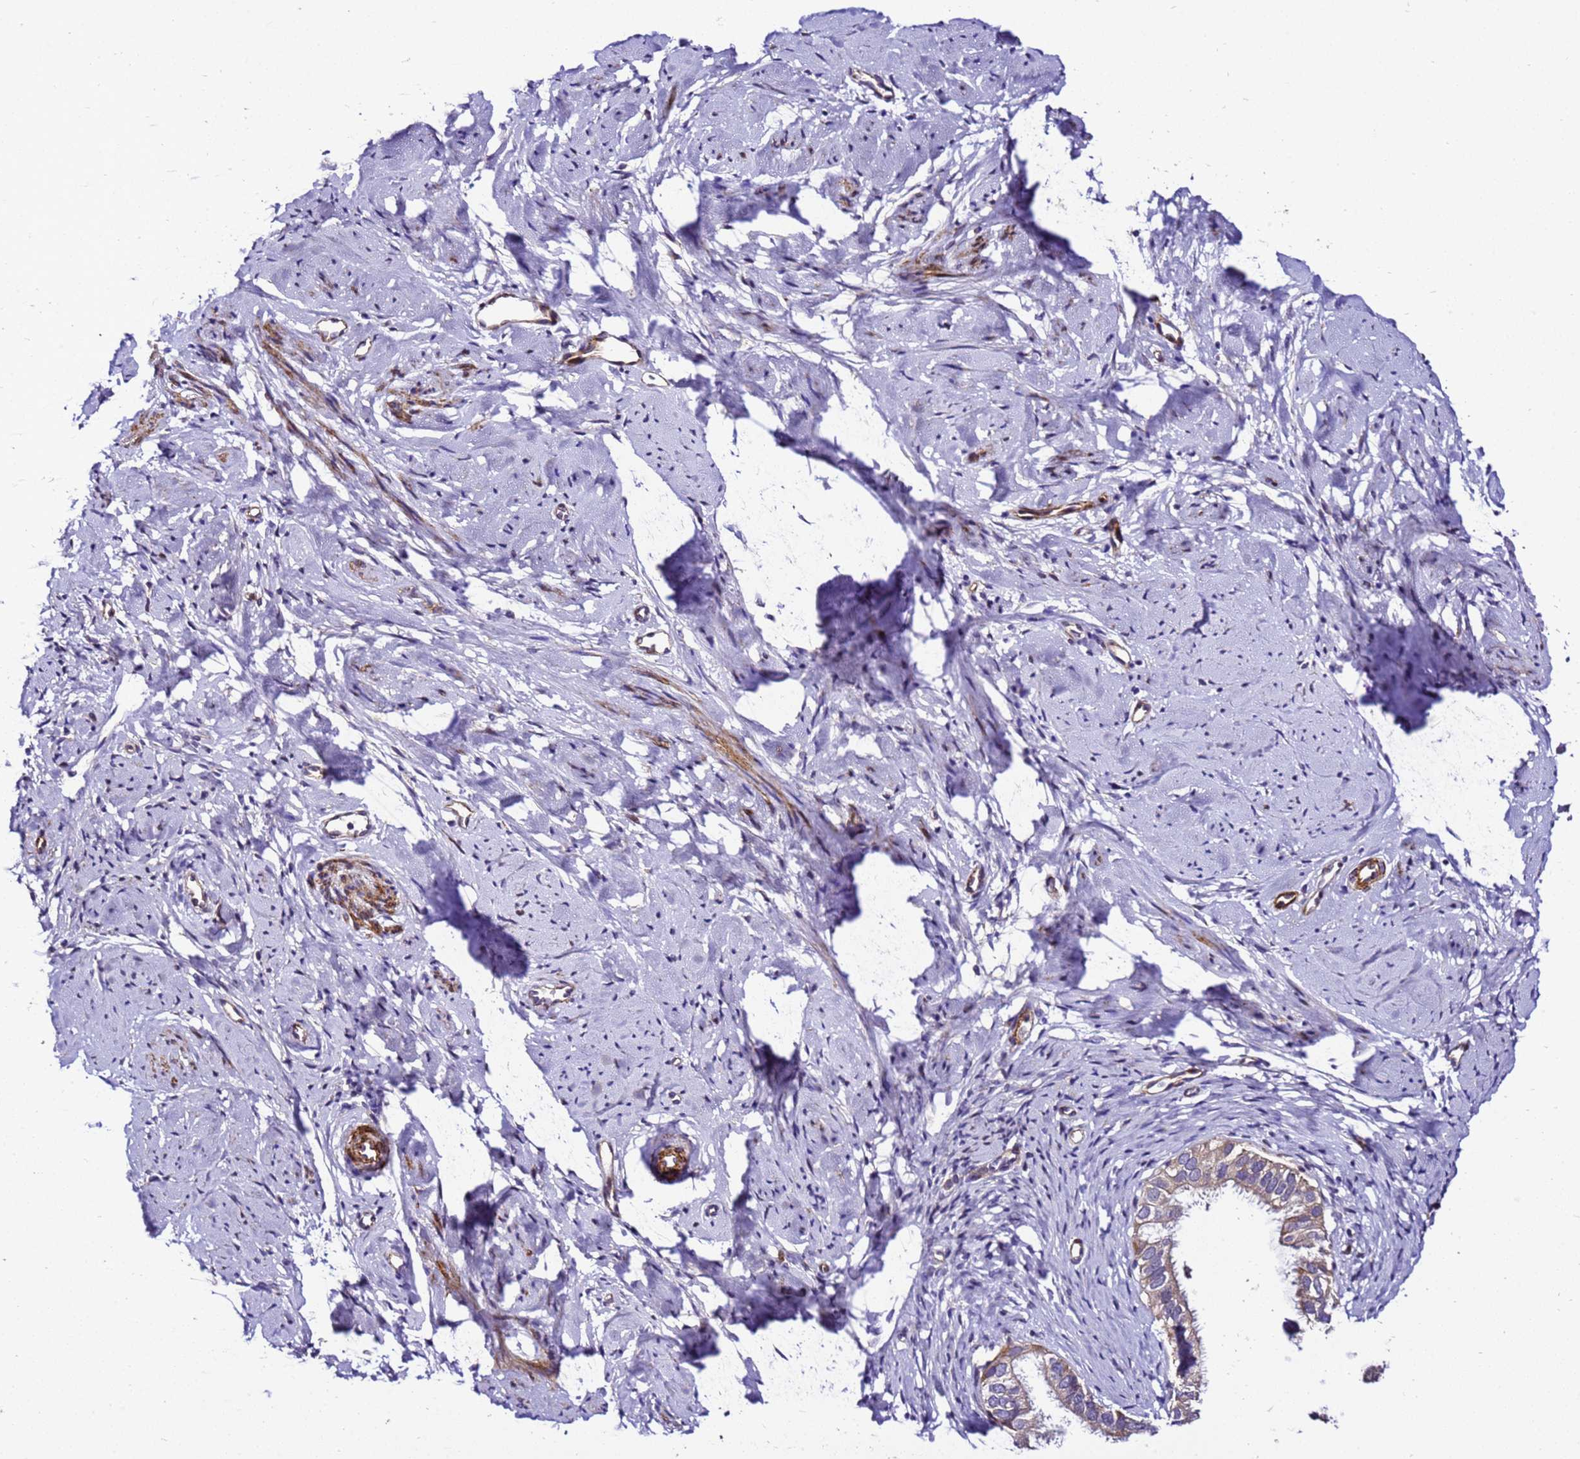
{"staining": {"intensity": "moderate", "quantity": "25%-75%", "location": "cytoplasmic/membranous"}, "tissue": "cervix", "cell_type": "Glandular cells", "image_type": "normal", "snomed": [{"axis": "morphology", "description": "Normal tissue, NOS"}, {"axis": "topography", "description": "Cervix"}], "caption": "An immunohistochemistry micrograph of normal tissue is shown. Protein staining in brown highlights moderate cytoplasmic/membranous positivity in cervix within glandular cells. The protein is stained brown, and the nuclei are stained in blue (DAB IHC with brightfield microscopy, high magnification).", "gene": "ZNF417", "patient": {"sex": "female", "age": 57}}